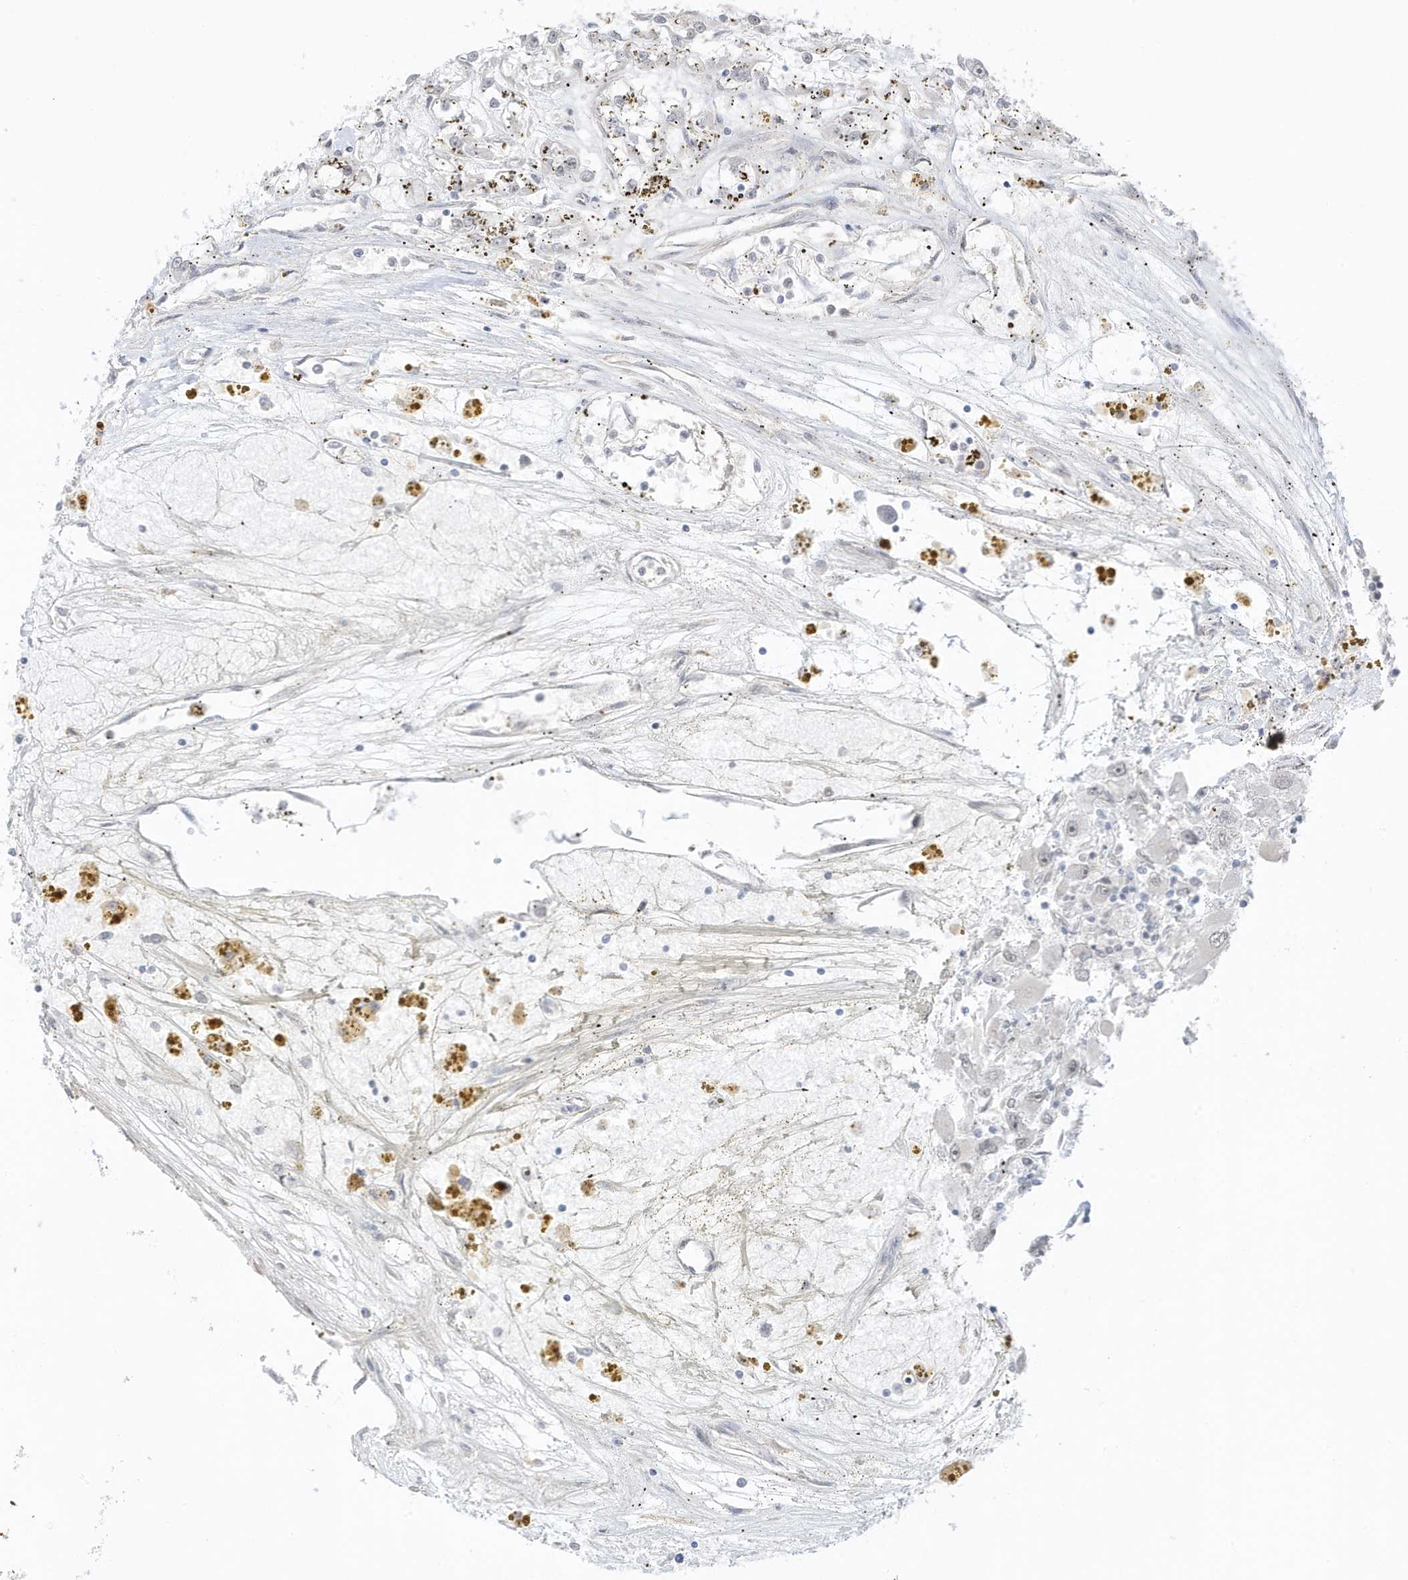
{"staining": {"intensity": "negative", "quantity": "none", "location": "none"}, "tissue": "renal cancer", "cell_type": "Tumor cells", "image_type": "cancer", "snomed": [{"axis": "morphology", "description": "Adenocarcinoma, NOS"}, {"axis": "topography", "description": "Kidney"}], "caption": "A micrograph of renal adenocarcinoma stained for a protein exhibits no brown staining in tumor cells.", "gene": "MSL3", "patient": {"sex": "female", "age": 52}}